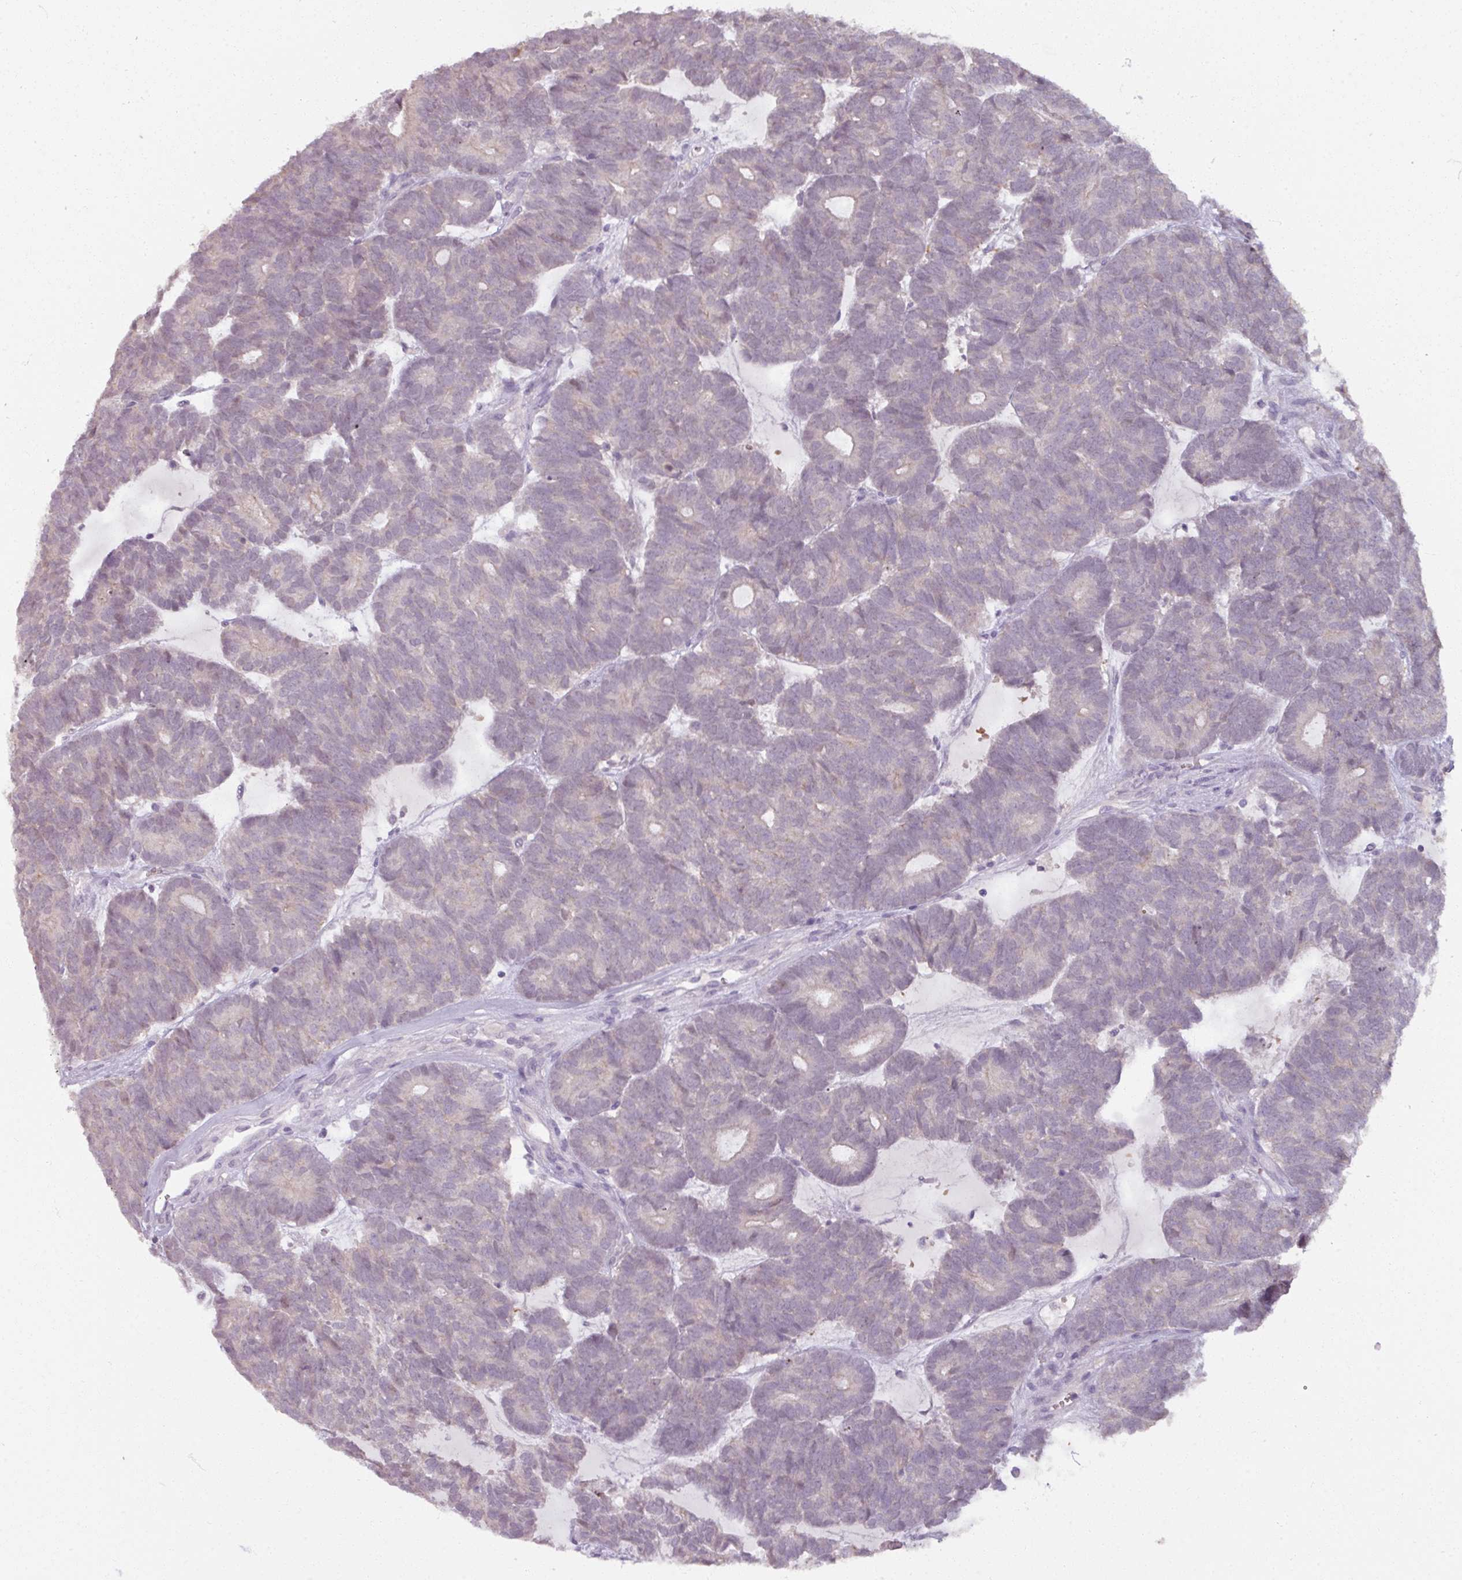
{"staining": {"intensity": "negative", "quantity": "none", "location": "none"}, "tissue": "head and neck cancer", "cell_type": "Tumor cells", "image_type": "cancer", "snomed": [{"axis": "morphology", "description": "Adenocarcinoma, NOS"}, {"axis": "topography", "description": "Head-Neck"}], "caption": "This is a photomicrograph of IHC staining of head and neck cancer (adenocarcinoma), which shows no staining in tumor cells.", "gene": "PNMA6A", "patient": {"sex": "female", "age": 81}}